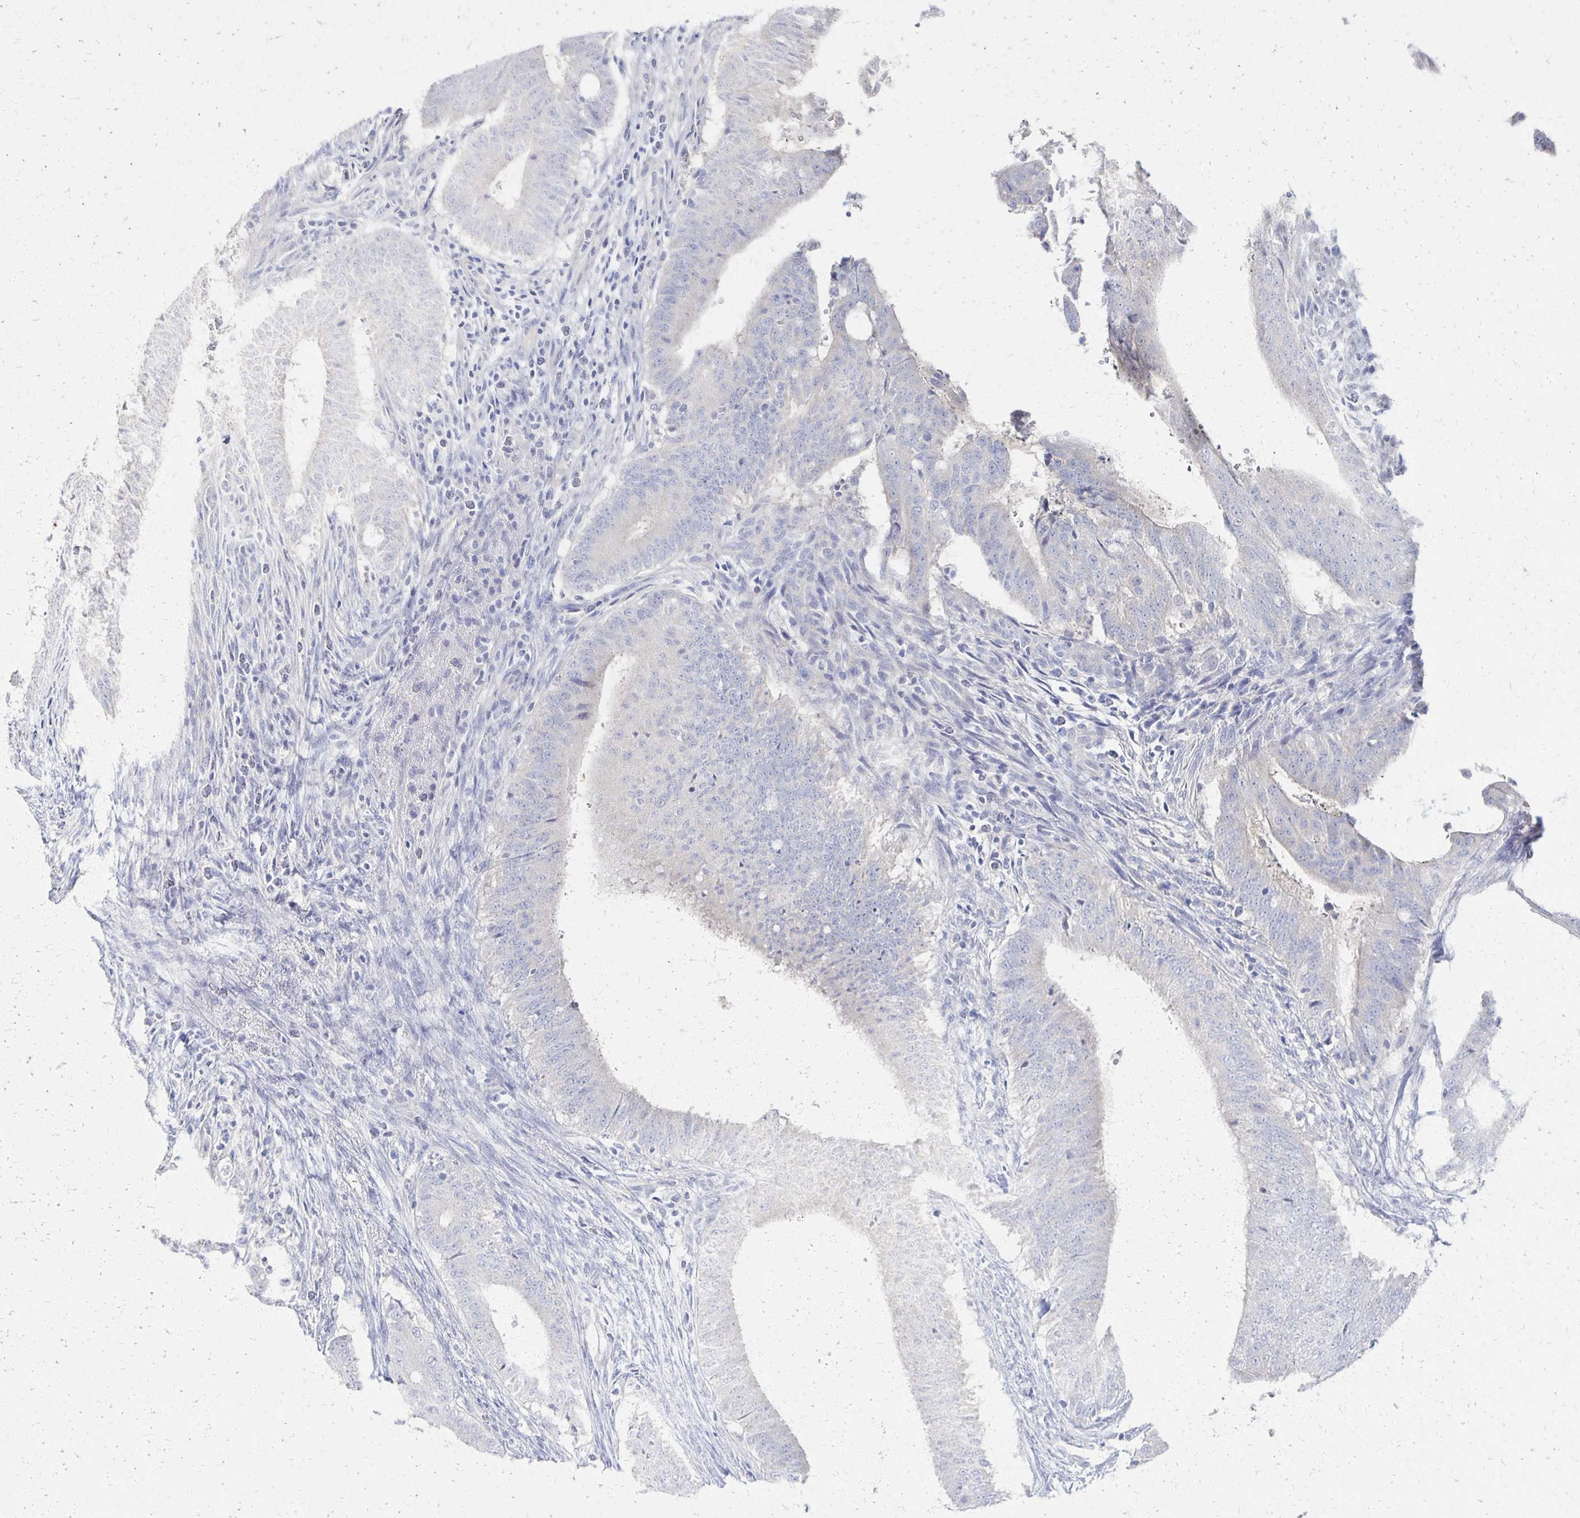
{"staining": {"intensity": "negative", "quantity": "none", "location": "none"}, "tissue": "colorectal cancer", "cell_type": "Tumor cells", "image_type": "cancer", "snomed": [{"axis": "morphology", "description": "Adenocarcinoma, NOS"}, {"axis": "topography", "description": "Colon"}], "caption": "Tumor cells show no significant protein staining in colorectal adenocarcinoma.", "gene": "PRR20A", "patient": {"sex": "female", "age": 43}}